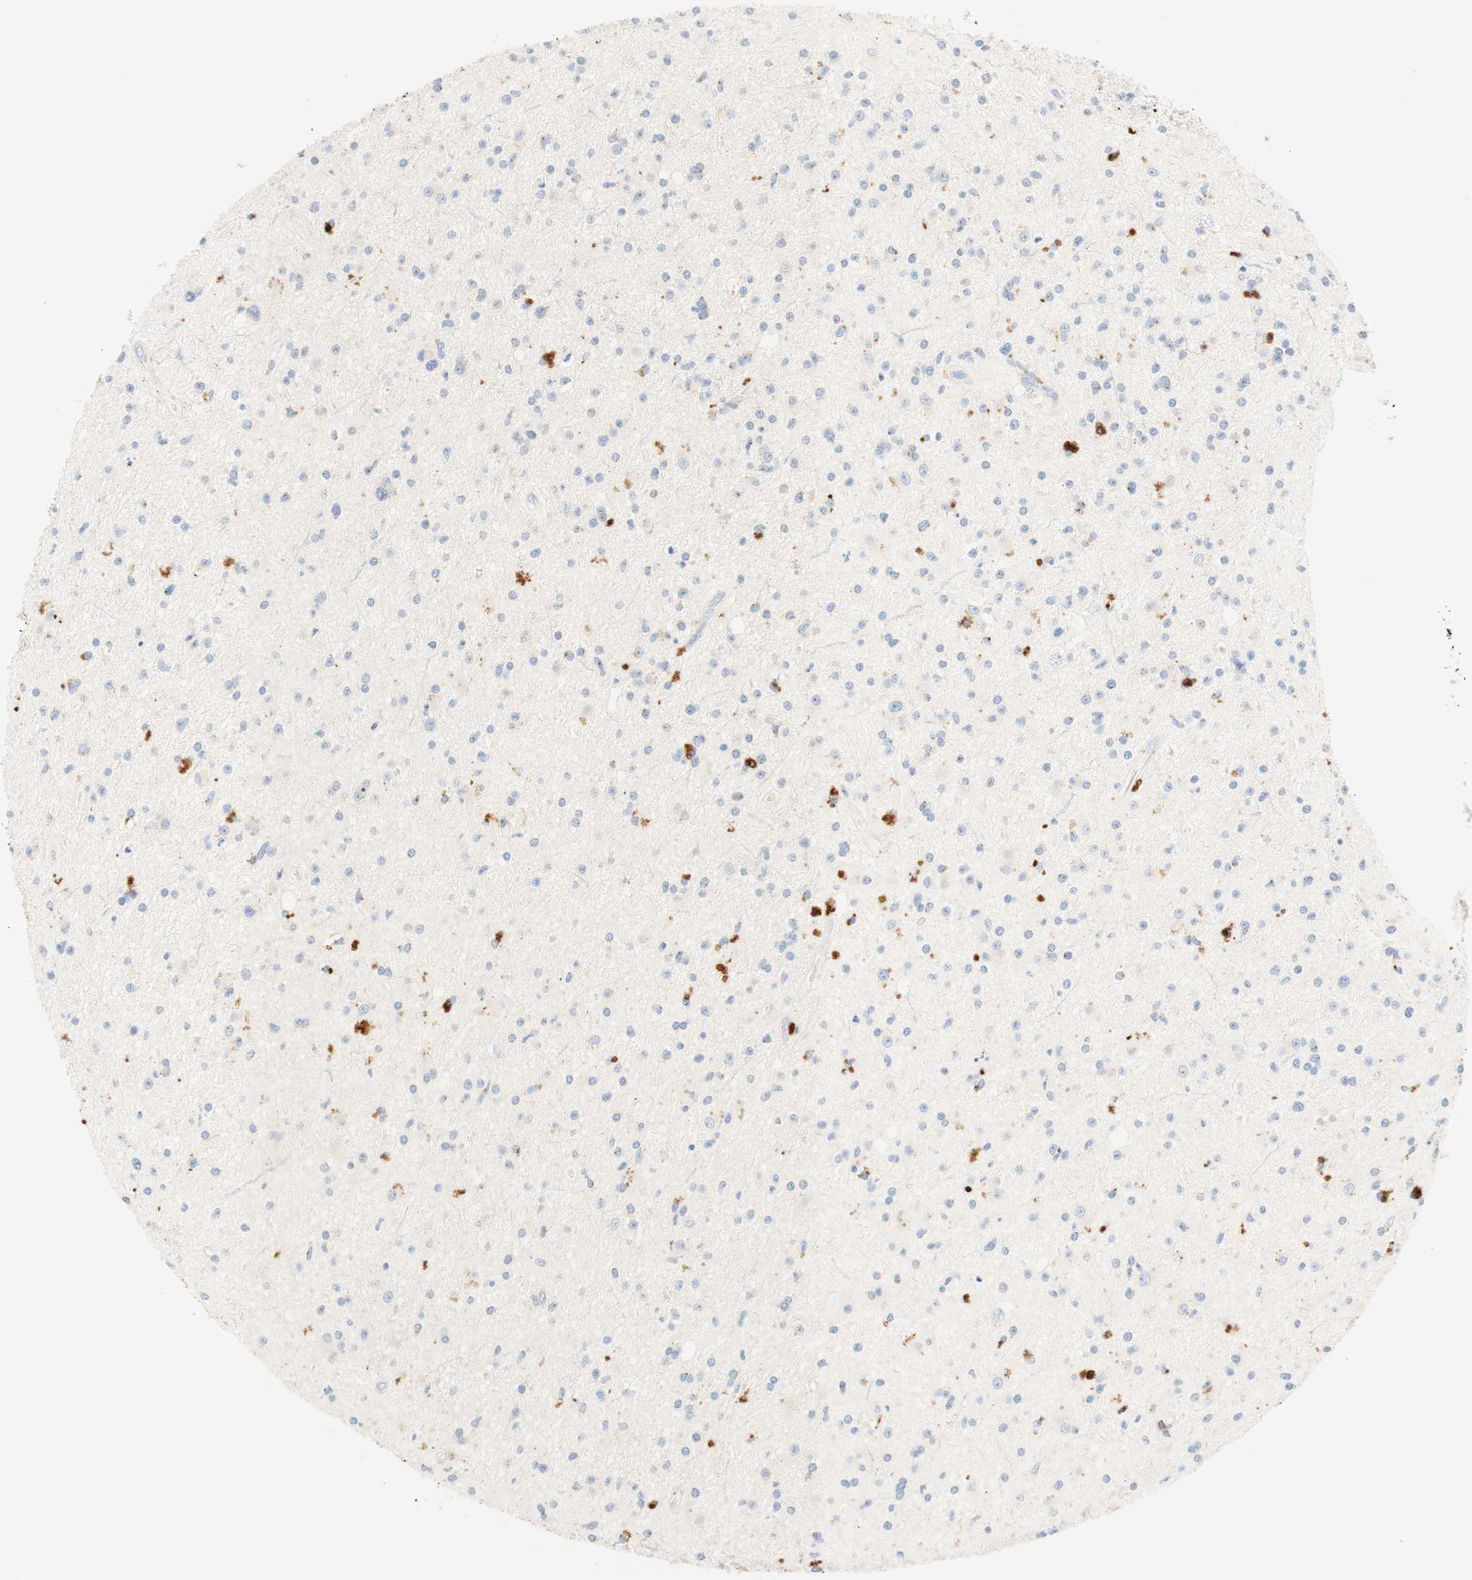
{"staining": {"intensity": "negative", "quantity": "none", "location": "none"}, "tissue": "glioma", "cell_type": "Tumor cells", "image_type": "cancer", "snomed": [{"axis": "morphology", "description": "Glioma, malignant, High grade"}, {"axis": "topography", "description": "Brain"}], "caption": "A histopathology image of human malignant high-grade glioma is negative for staining in tumor cells.", "gene": "CD63", "patient": {"sex": "male", "age": 33}}